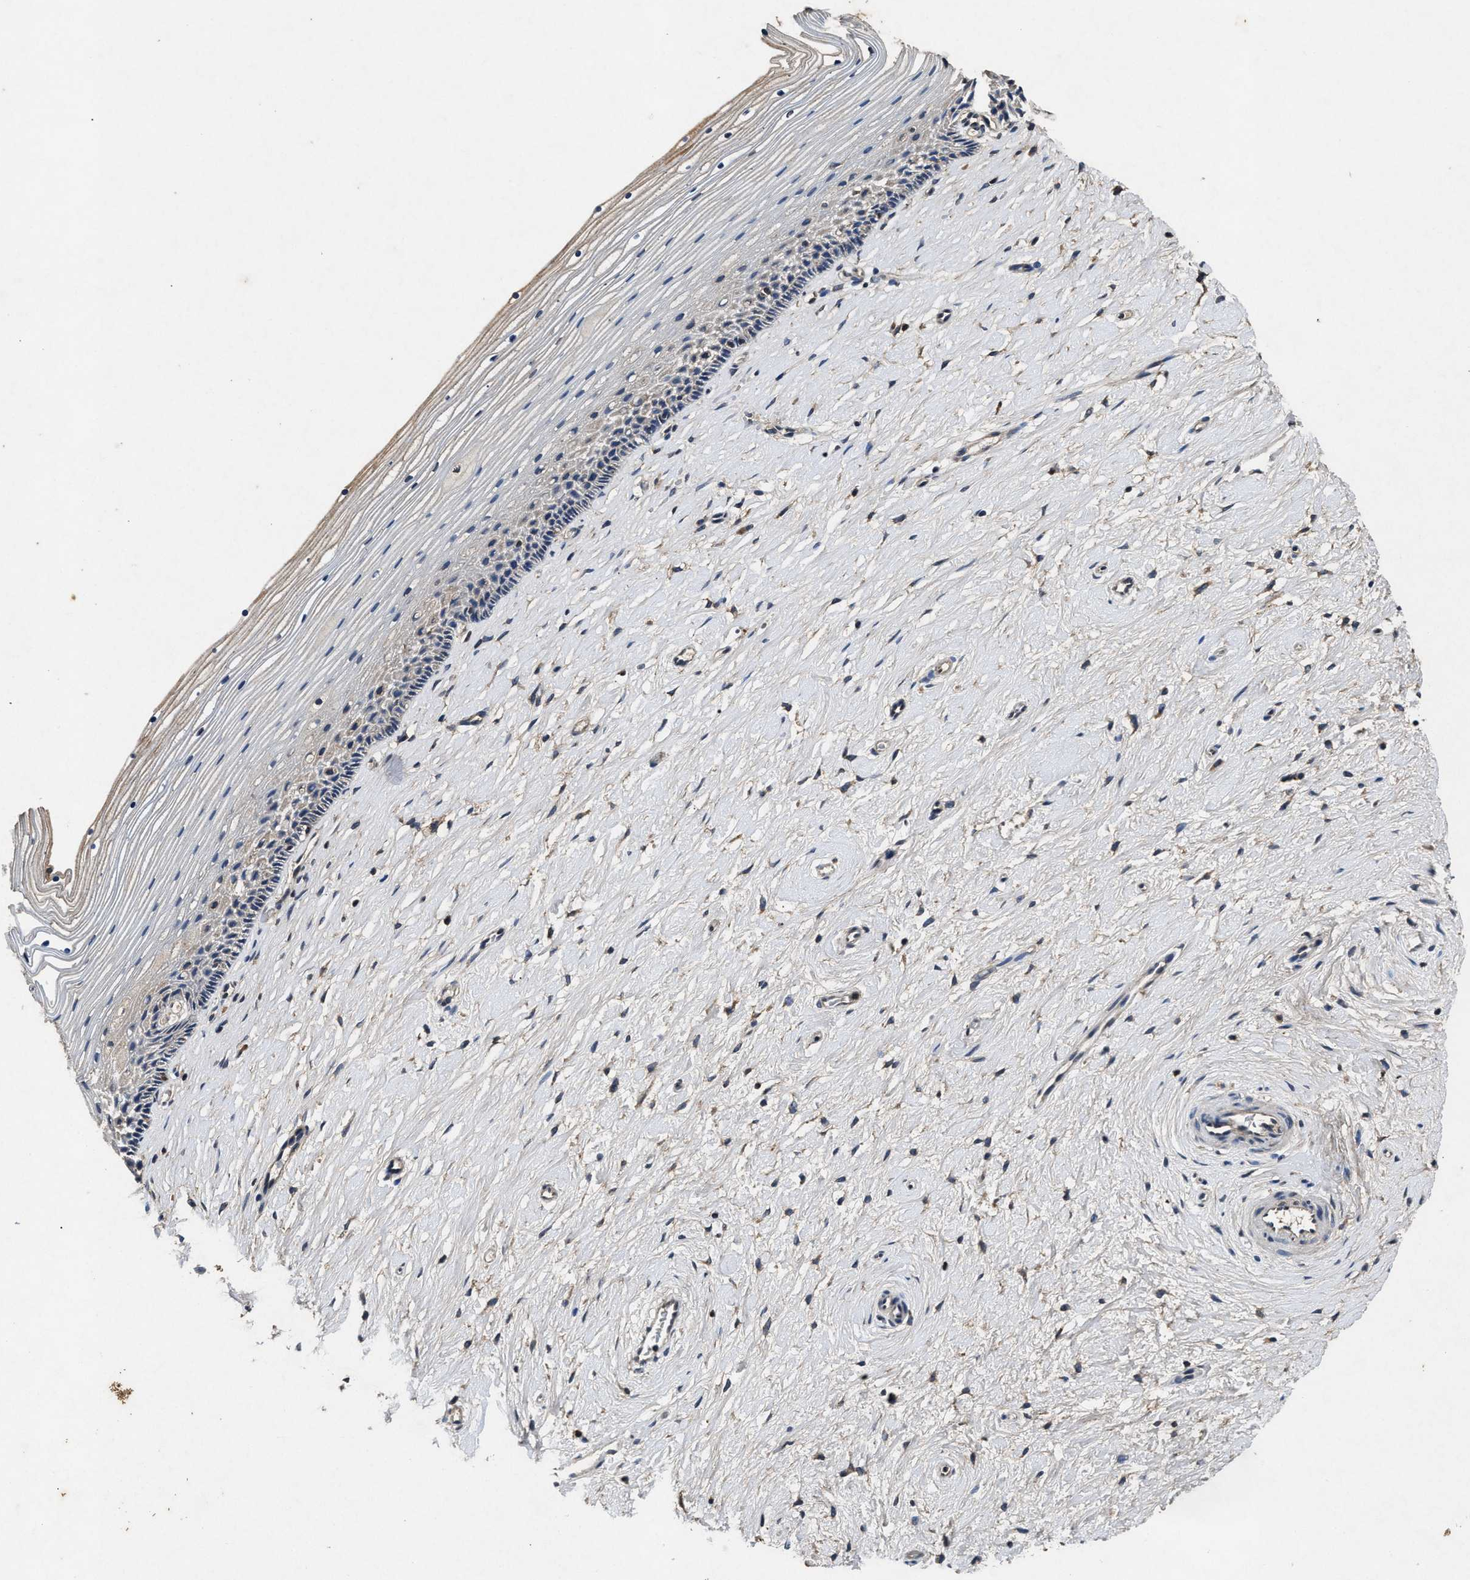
{"staining": {"intensity": "weak", "quantity": "25%-75%", "location": "cytoplasmic/membranous"}, "tissue": "cervix", "cell_type": "Squamous epithelial cells", "image_type": "normal", "snomed": [{"axis": "morphology", "description": "Normal tissue, NOS"}, {"axis": "topography", "description": "Cervix"}], "caption": "This is a histology image of IHC staining of normal cervix, which shows weak staining in the cytoplasmic/membranous of squamous epithelial cells.", "gene": "PDAP1", "patient": {"sex": "female", "age": 39}}